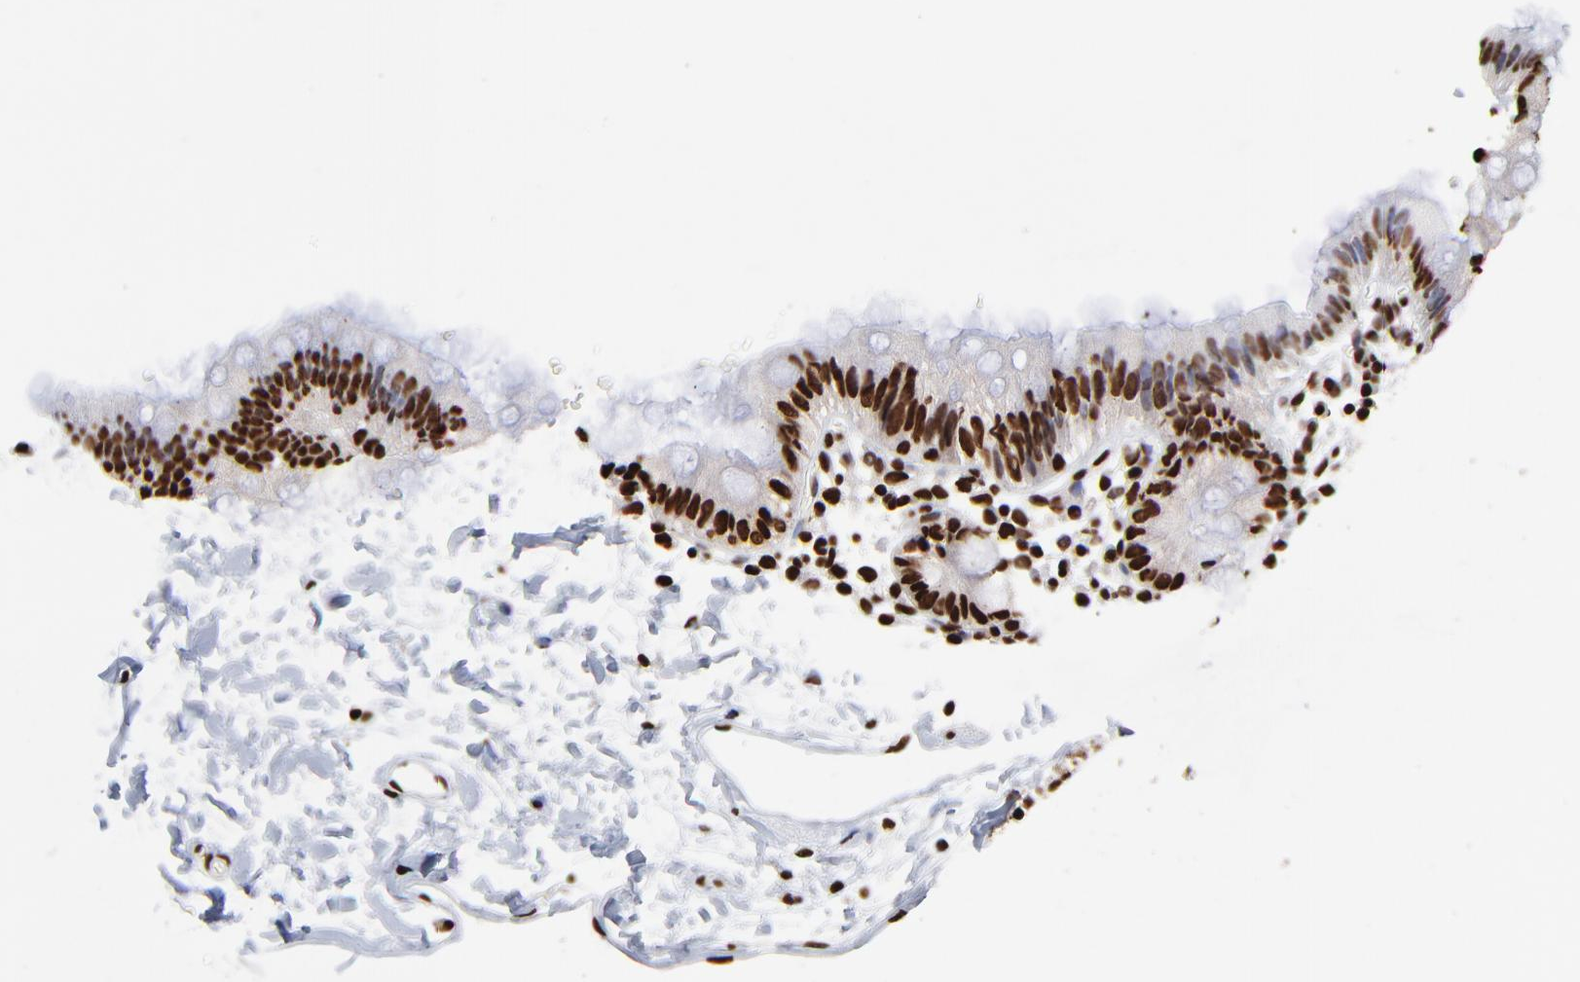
{"staining": {"intensity": "strong", "quantity": ">75%", "location": "nuclear"}, "tissue": "colon", "cell_type": "Endothelial cells", "image_type": "normal", "snomed": [{"axis": "morphology", "description": "Normal tissue, NOS"}, {"axis": "topography", "description": "Colon"}], "caption": "Benign colon displays strong nuclear positivity in approximately >75% of endothelial cells, visualized by immunohistochemistry. The staining was performed using DAB, with brown indicating positive protein expression. Nuclei are stained blue with hematoxylin.", "gene": "ZNF544", "patient": {"sex": "male", "age": 14}}